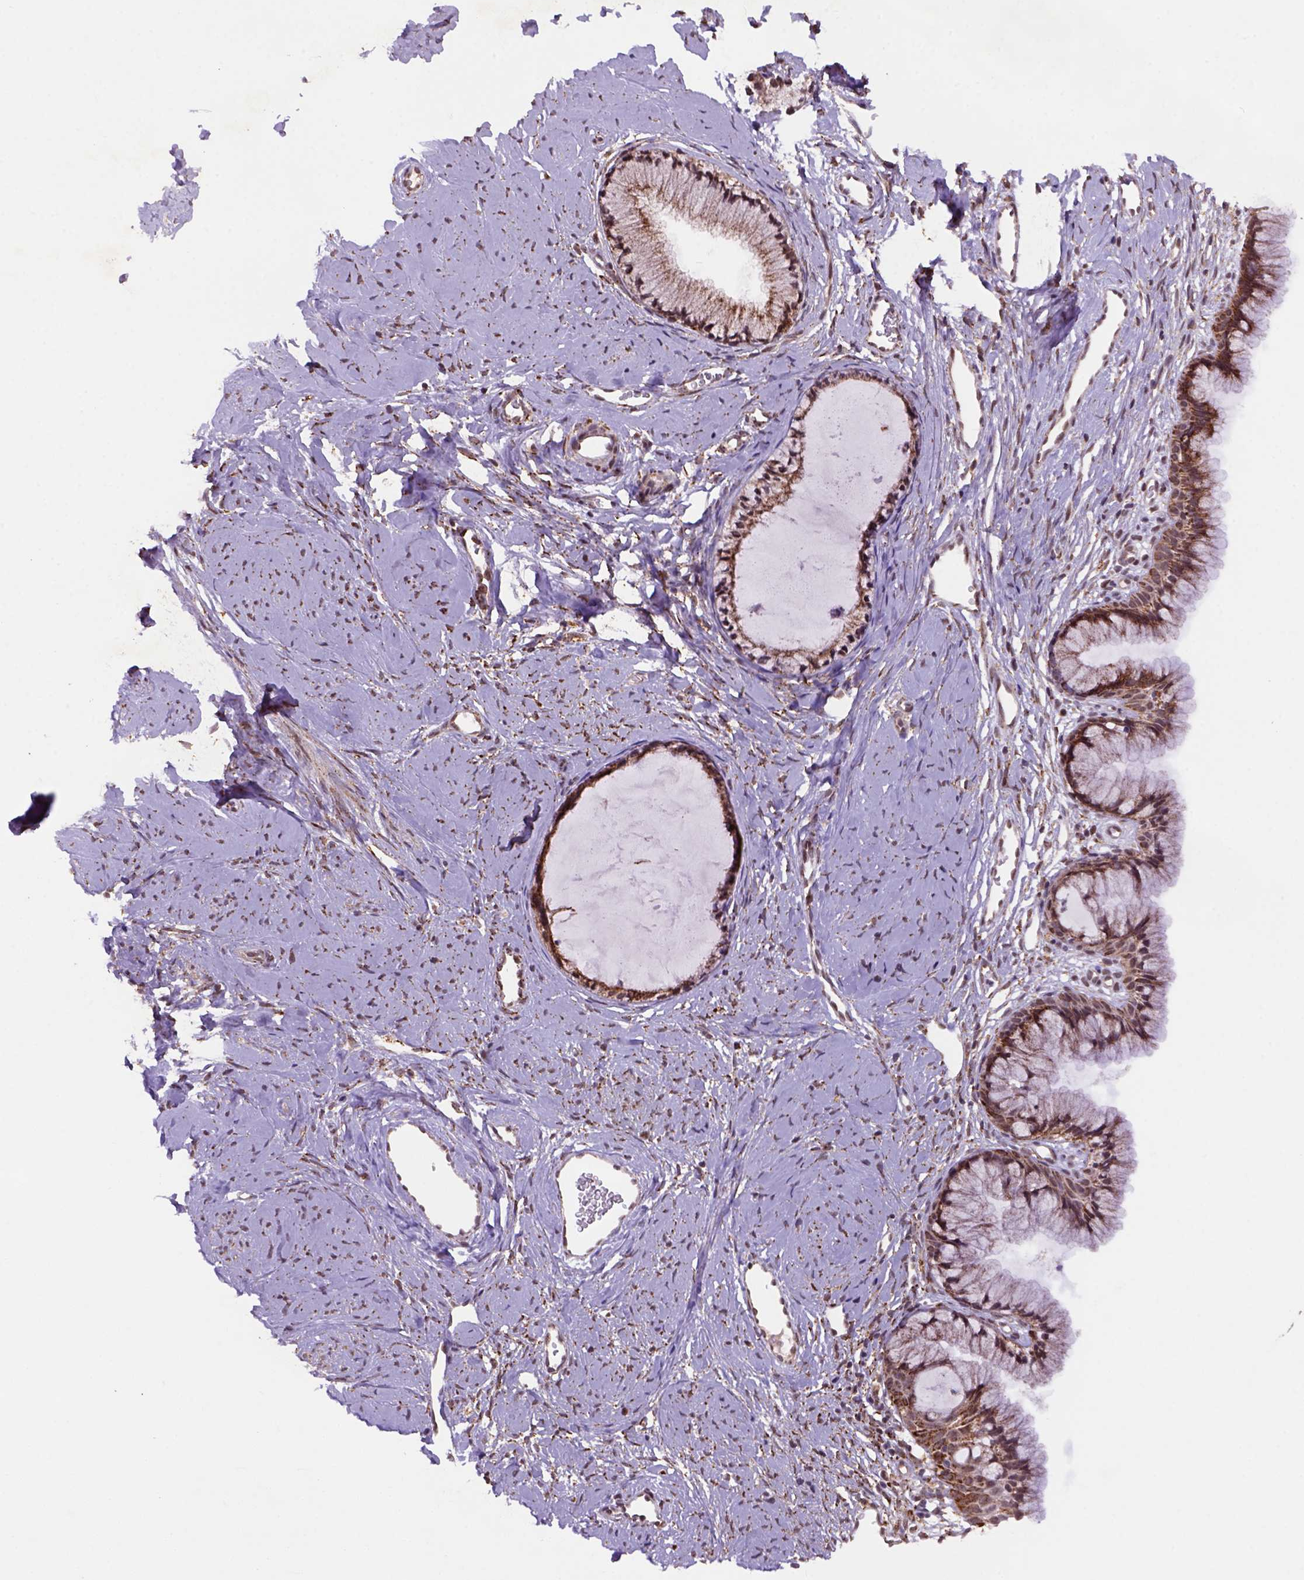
{"staining": {"intensity": "strong", "quantity": ">75%", "location": "cytoplasmic/membranous"}, "tissue": "cervix", "cell_type": "Glandular cells", "image_type": "normal", "snomed": [{"axis": "morphology", "description": "Normal tissue, NOS"}, {"axis": "topography", "description": "Cervix"}], "caption": "Immunohistochemistry staining of normal cervix, which exhibits high levels of strong cytoplasmic/membranous staining in approximately >75% of glandular cells indicating strong cytoplasmic/membranous protein staining. The staining was performed using DAB (3,3'-diaminobenzidine) (brown) for protein detection and nuclei were counterstained in hematoxylin (blue).", "gene": "FZD7", "patient": {"sex": "female", "age": 40}}